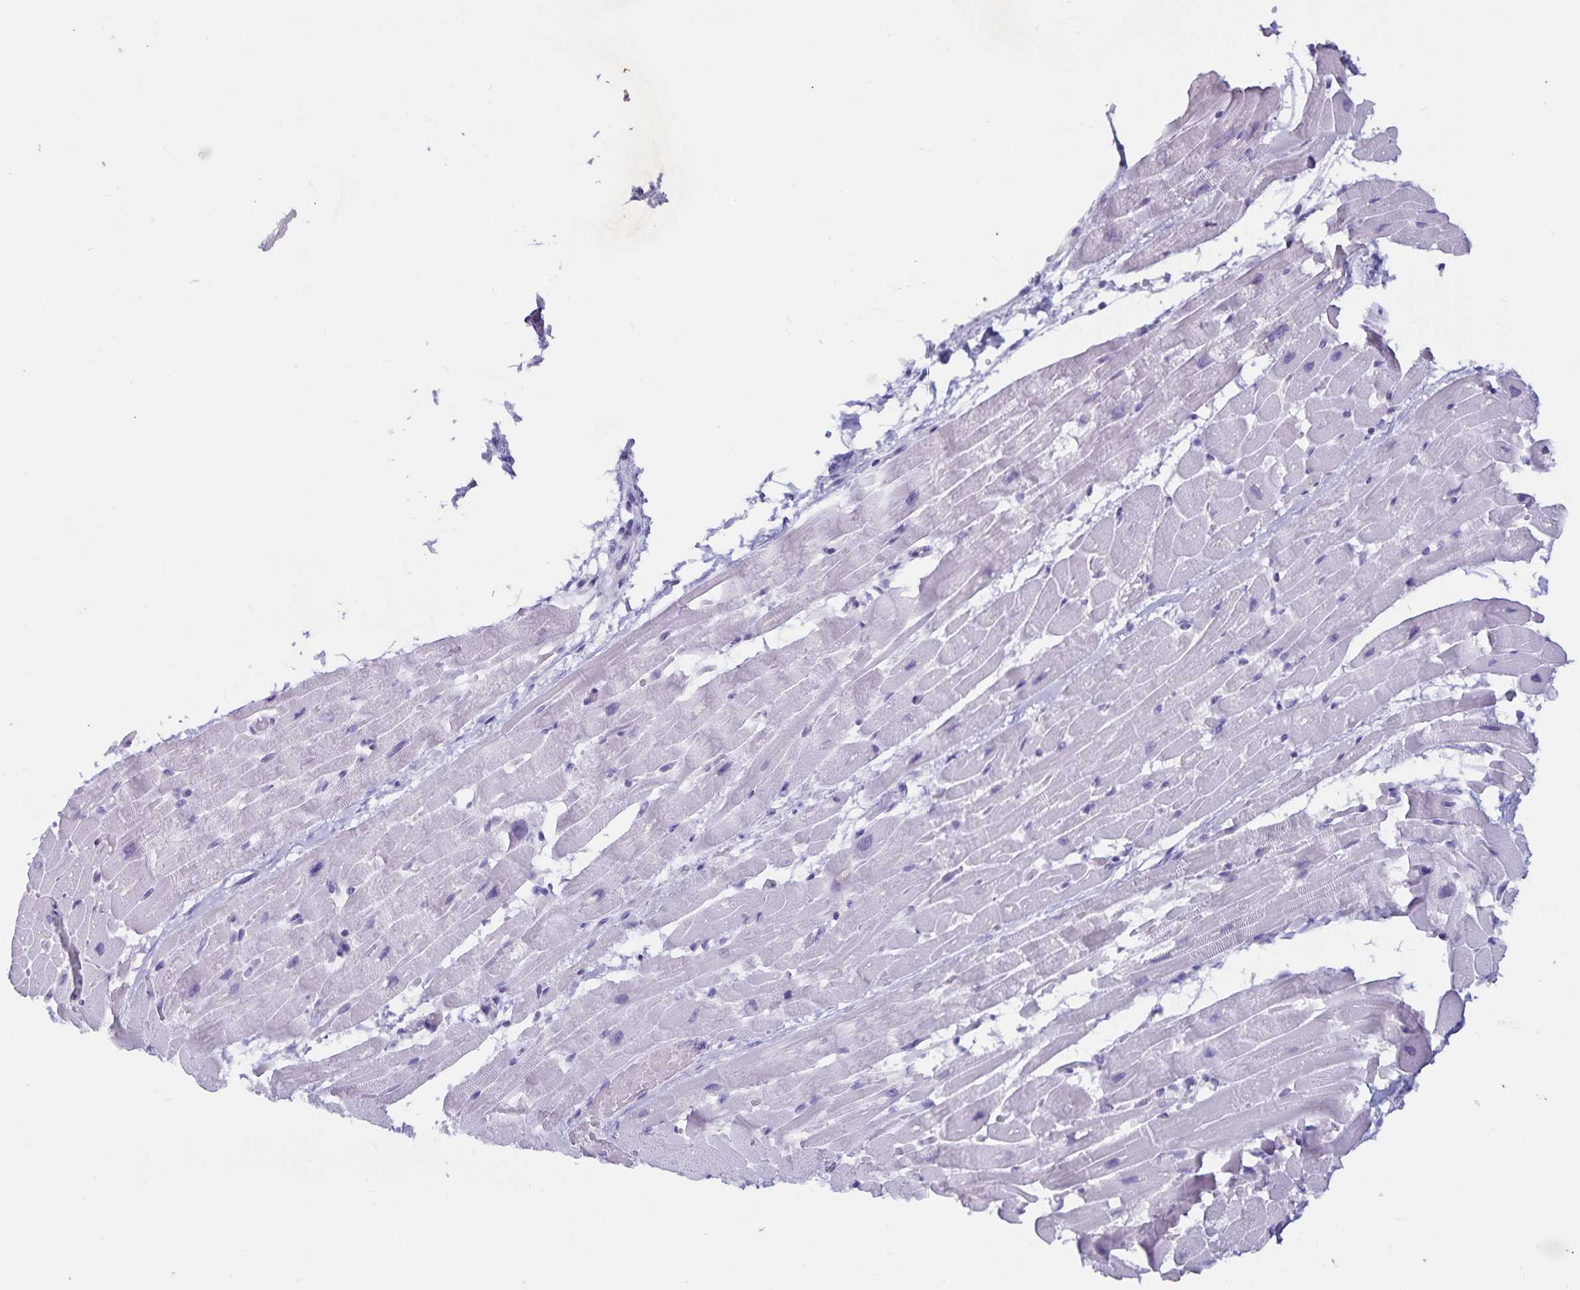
{"staining": {"intensity": "negative", "quantity": "none", "location": "none"}, "tissue": "heart muscle", "cell_type": "Cardiomyocytes", "image_type": "normal", "snomed": [{"axis": "morphology", "description": "Normal tissue, NOS"}, {"axis": "topography", "description": "Heart"}], "caption": "Protein analysis of normal heart muscle demonstrates no significant expression in cardiomyocytes. The staining is performed using DAB brown chromogen with nuclei counter-stained in using hematoxylin.", "gene": "GPR137", "patient": {"sex": "male", "age": 37}}